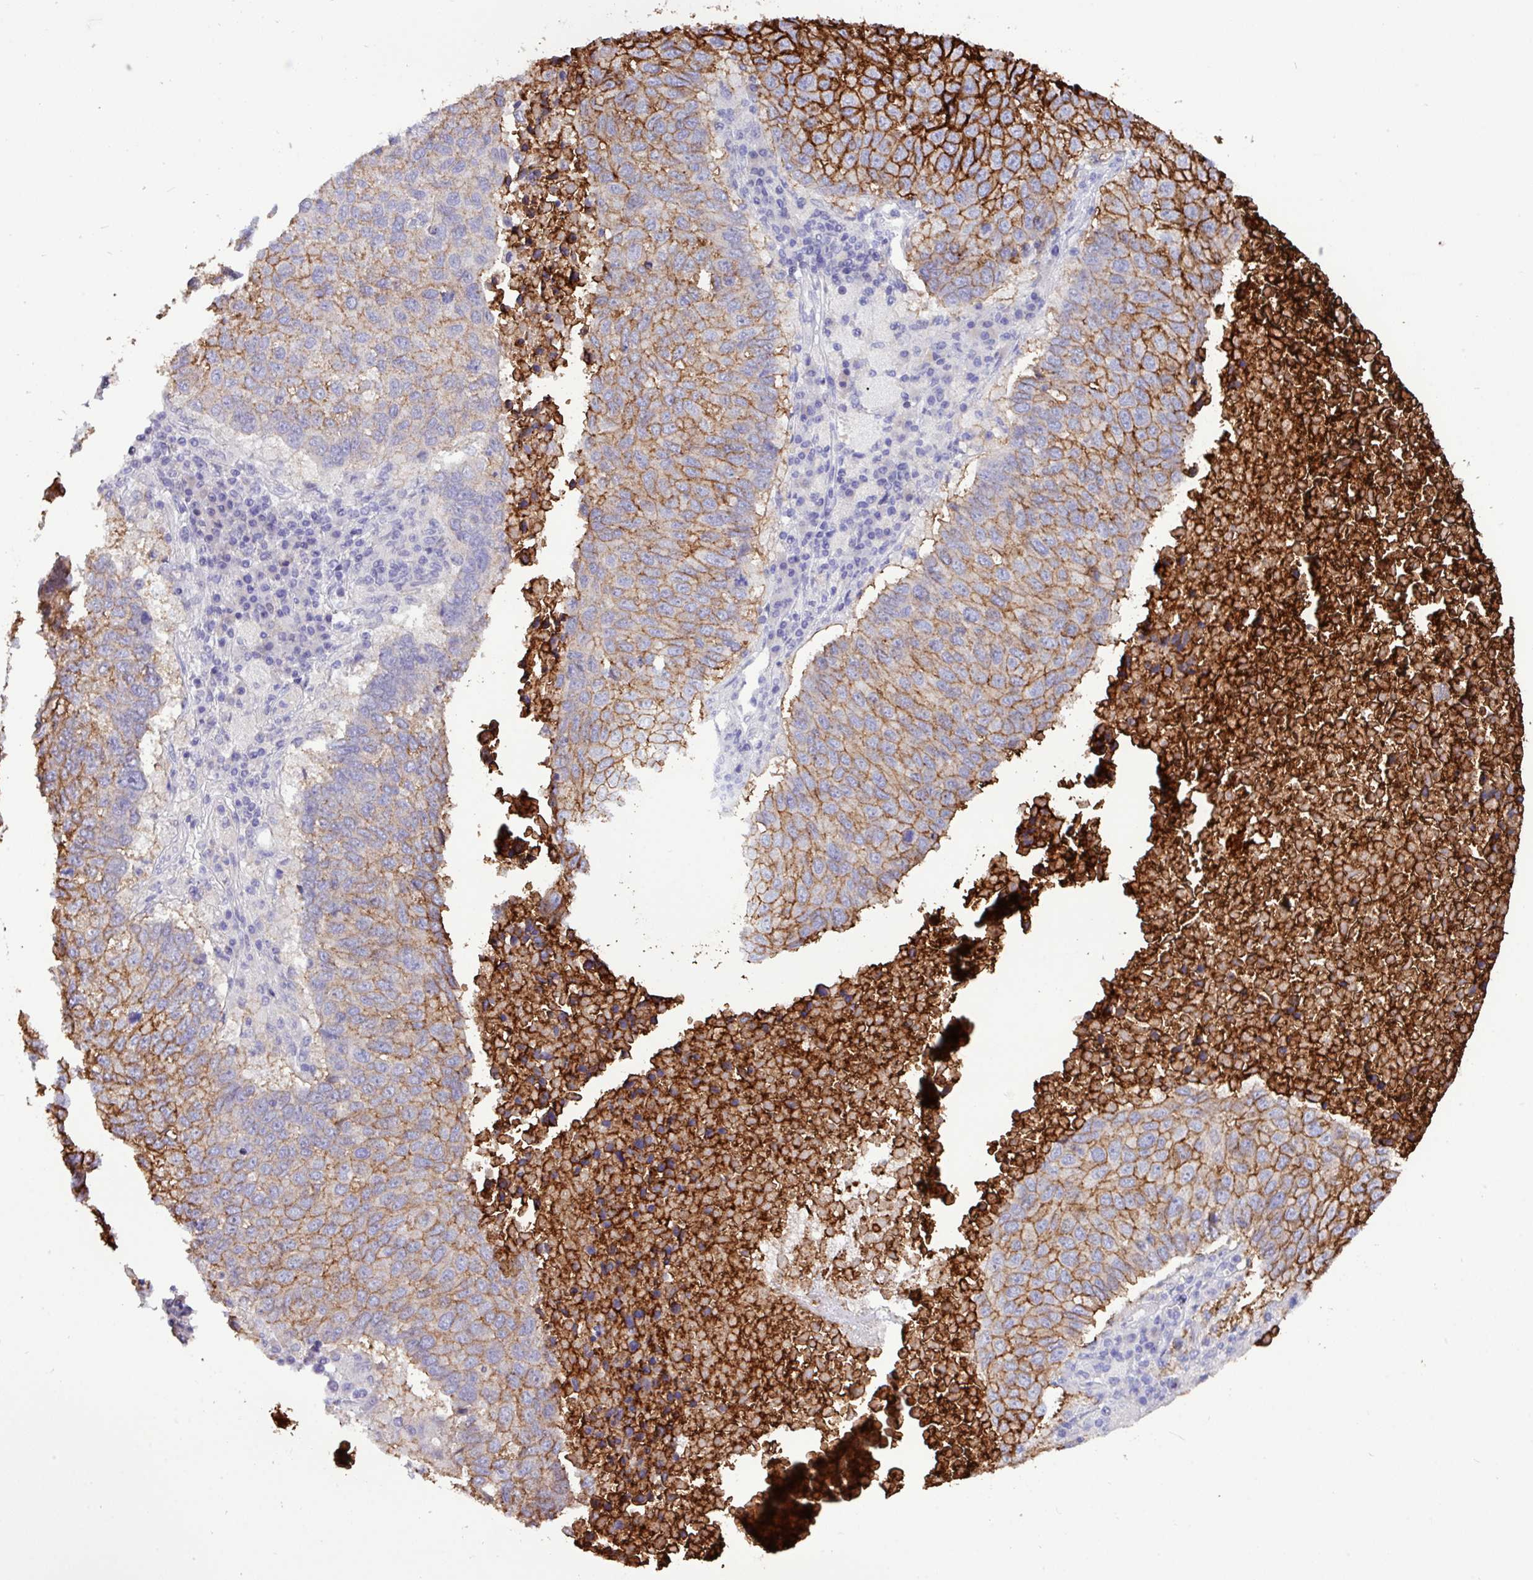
{"staining": {"intensity": "strong", "quantity": "25%-75%", "location": "cytoplasmic/membranous"}, "tissue": "lung cancer", "cell_type": "Tumor cells", "image_type": "cancer", "snomed": [{"axis": "morphology", "description": "Squamous cell carcinoma, NOS"}, {"axis": "topography", "description": "Lung"}], "caption": "Lung cancer (squamous cell carcinoma) stained with immunohistochemistry (IHC) exhibits strong cytoplasmic/membranous expression in about 25%-75% of tumor cells. (IHC, brightfield microscopy, high magnification).", "gene": "EPCAM", "patient": {"sex": "male", "age": 73}}